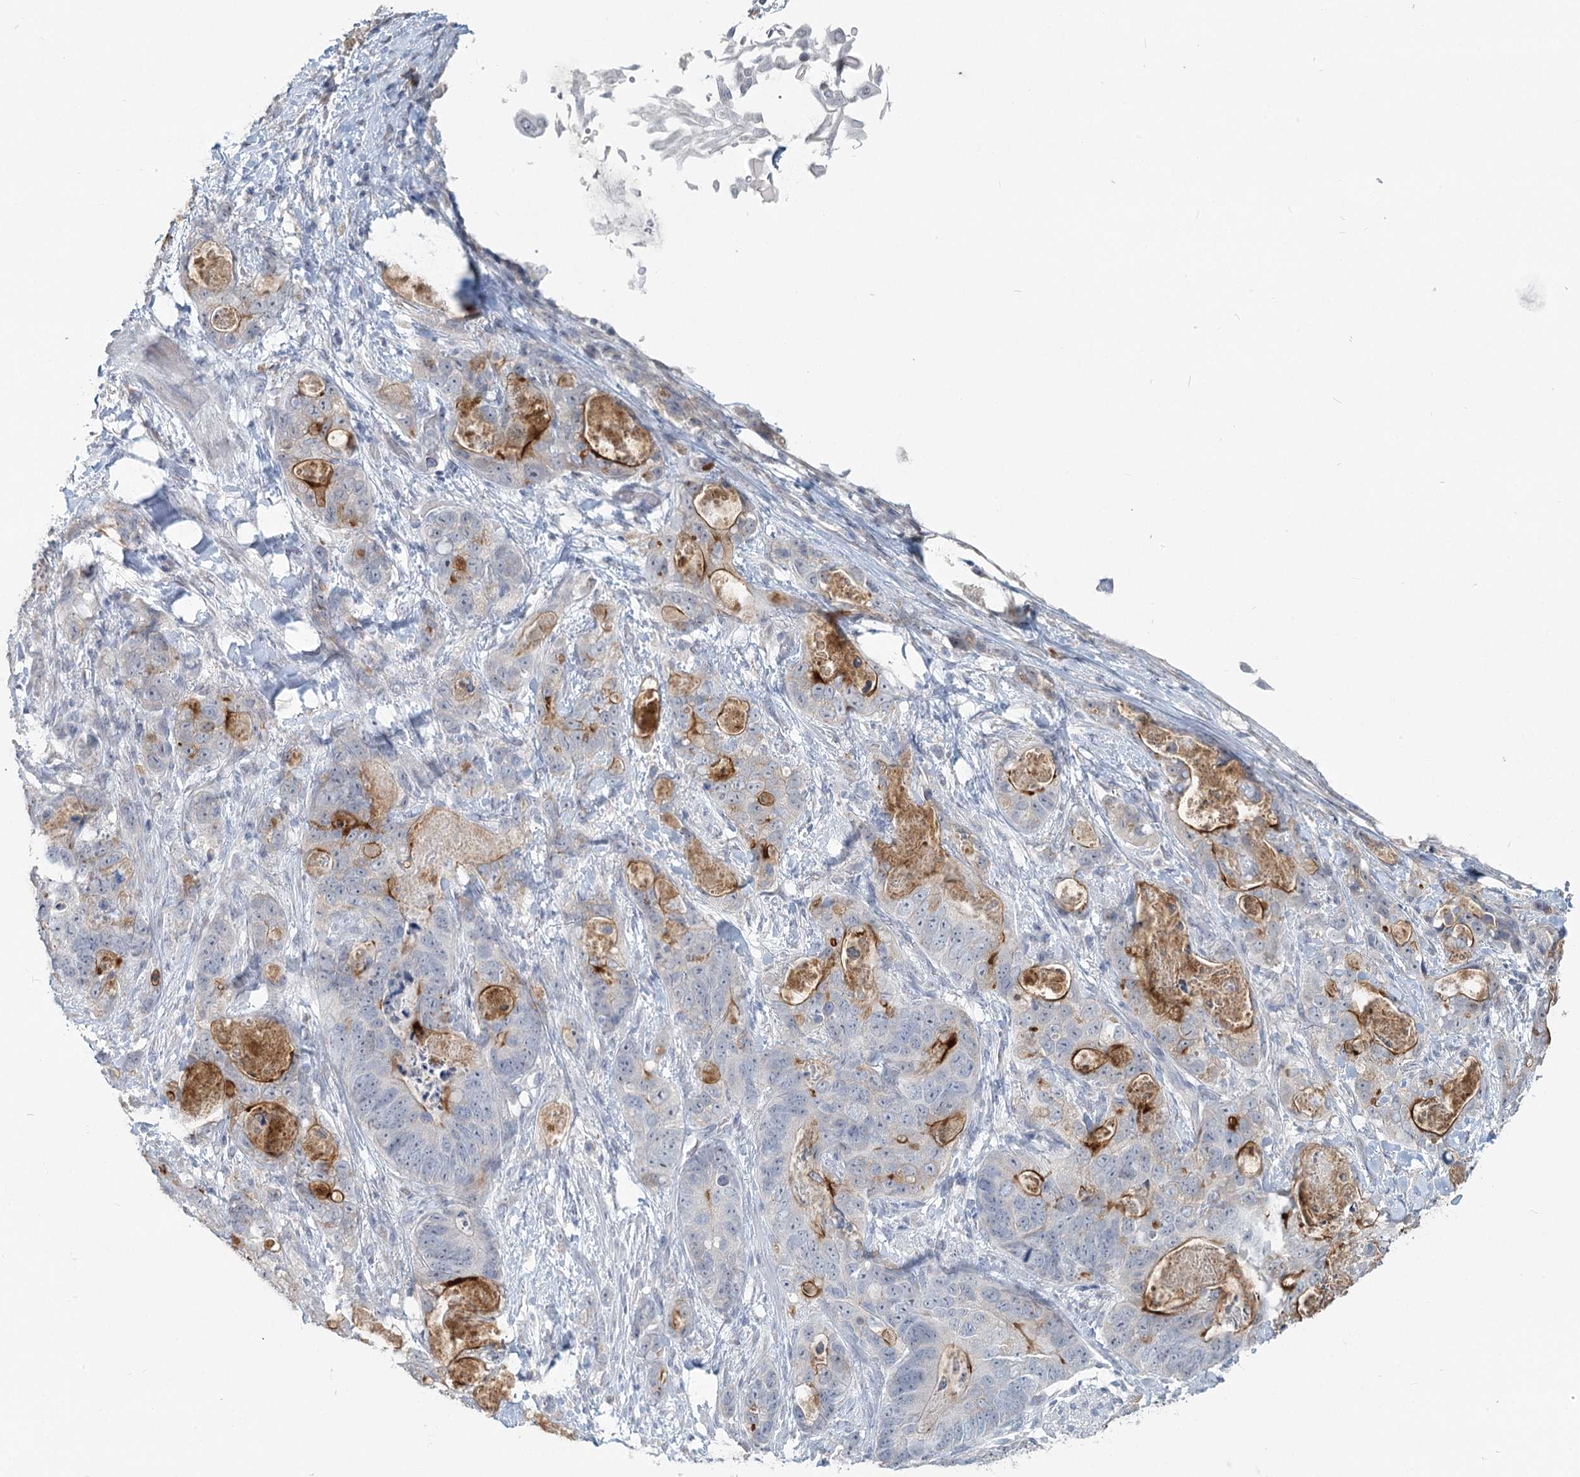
{"staining": {"intensity": "strong", "quantity": "<25%", "location": "cytoplasmic/membranous"}, "tissue": "stomach cancer", "cell_type": "Tumor cells", "image_type": "cancer", "snomed": [{"axis": "morphology", "description": "Normal tissue, NOS"}, {"axis": "morphology", "description": "Adenocarcinoma, NOS"}, {"axis": "topography", "description": "Stomach"}], "caption": "Protein staining displays strong cytoplasmic/membranous staining in approximately <25% of tumor cells in stomach adenocarcinoma. (DAB = brown stain, brightfield microscopy at high magnification).", "gene": "SLC9A3", "patient": {"sex": "female", "age": 89}}